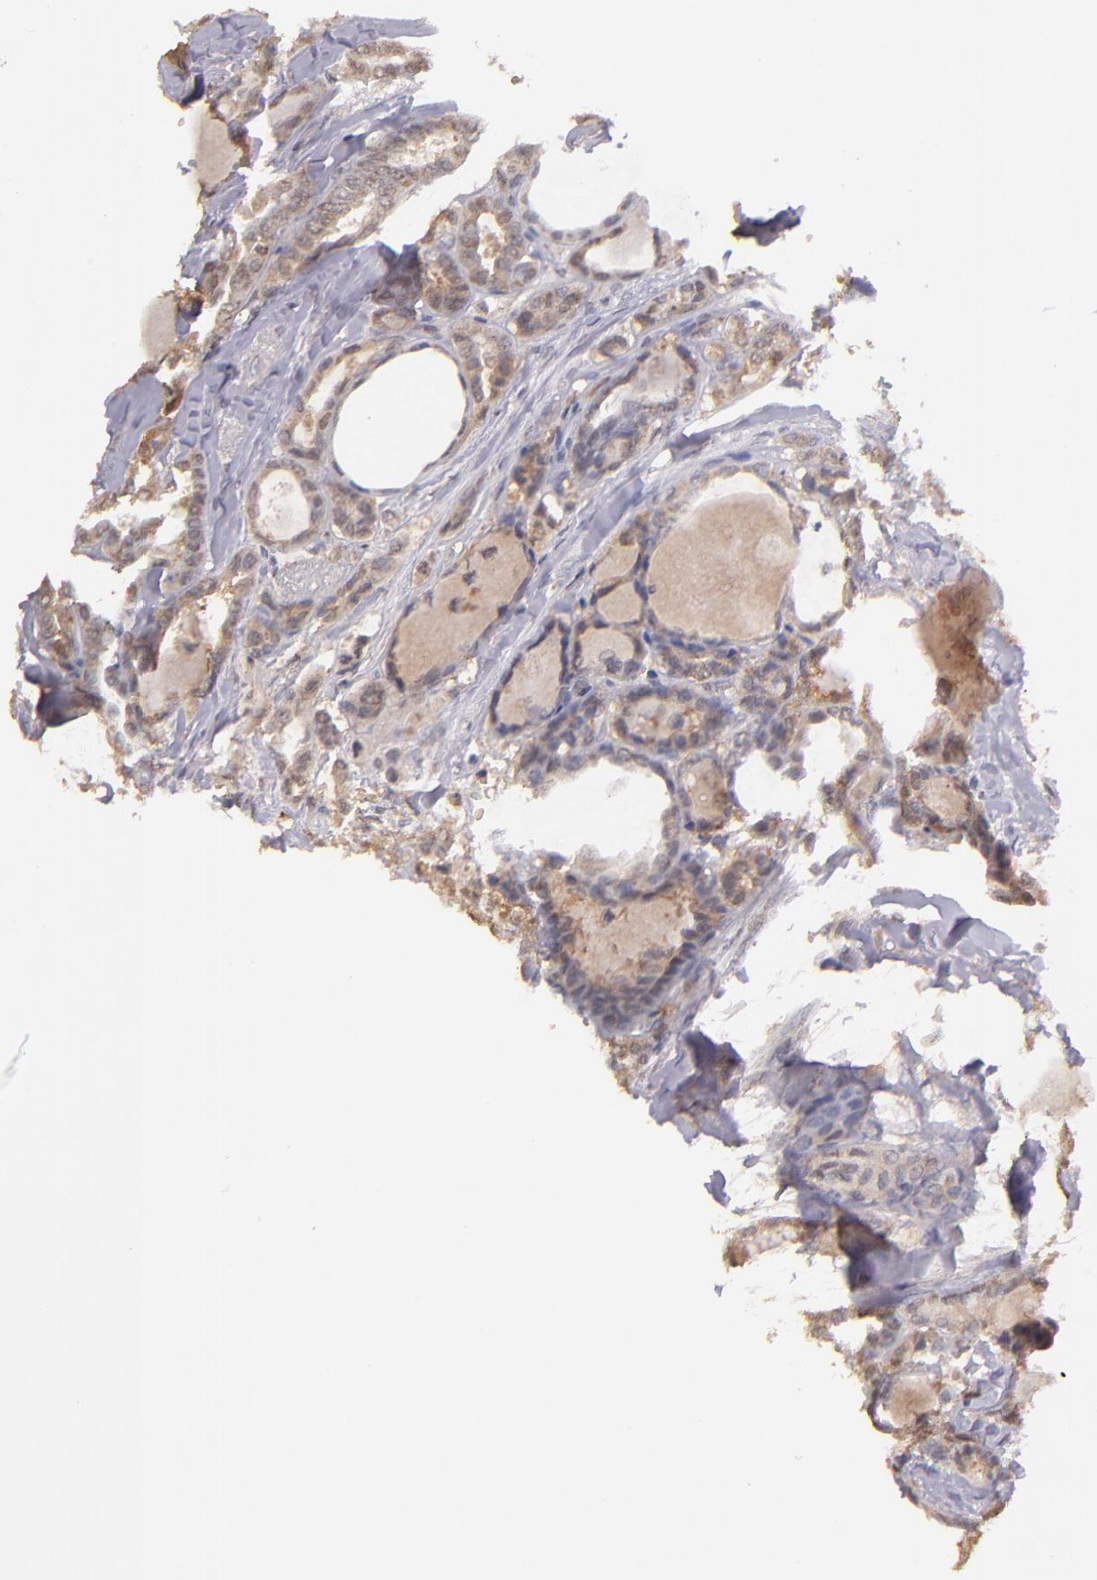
{"staining": {"intensity": "moderate", "quantity": ">75%", "location": "cytoplasmic/membranous"}, "tissue": "thyroid cancer", "cell_type": "Tumor cells", "image_type": "cancer", "snomed": [{"axis": "morphology", "description": "Carcinoma, NOS"}, {"axis": "topography", "description": "Thyroid gland"}], "caption": "This is an image of immunohistochemistry (IHC) staining of carcinoma (thyroid), which shows moderate positivity in the cytoplasmic/membranous of tumor cells.", "gene": "SERPINC1", "patient": {"sex": "female", "age": 91}}